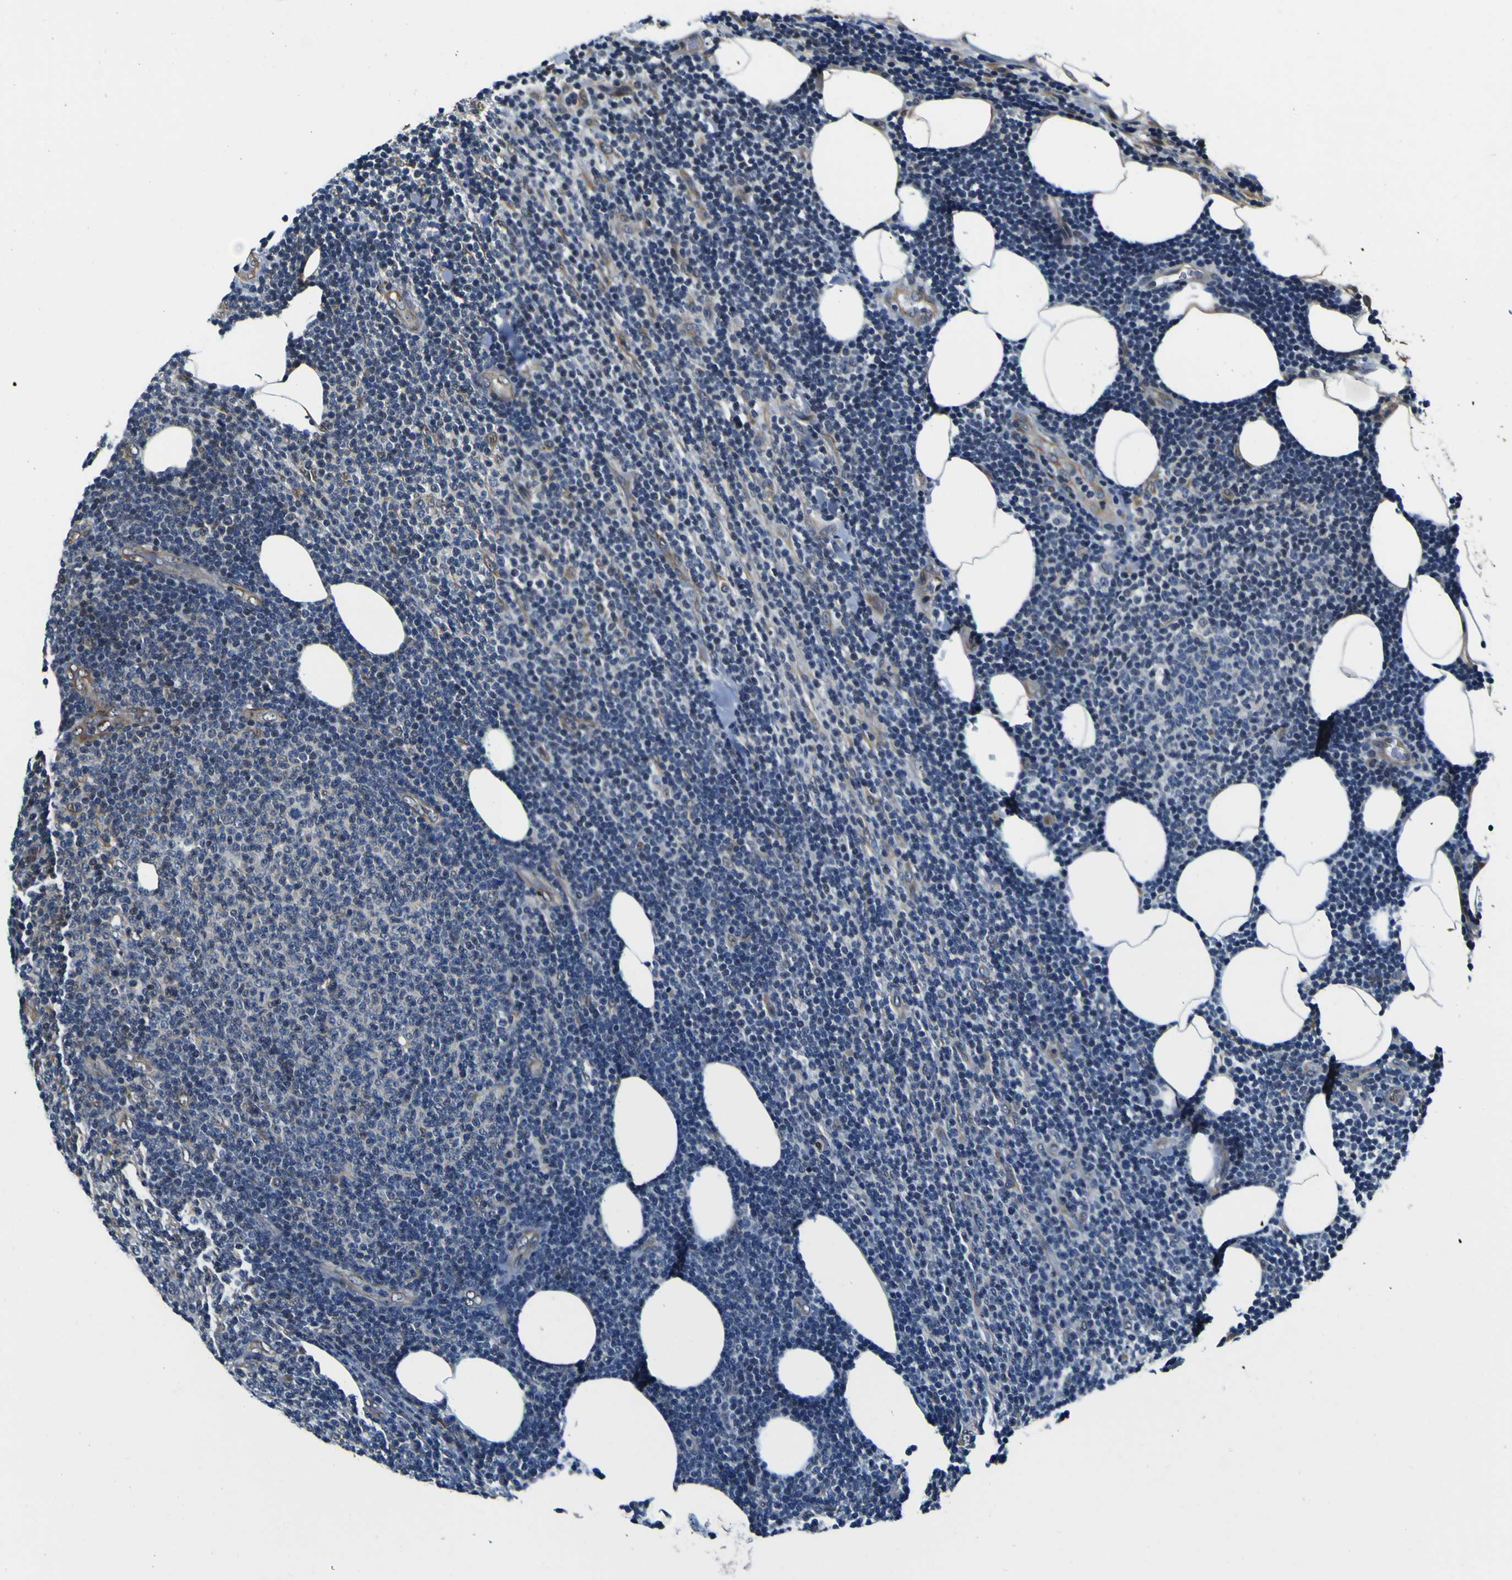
{"staining": {"intensity": "negative", "quantity": "none", "location": "none"}, "tissue": "lymphoma", "cell_type": "Tumor cells", "image_type": "cancer", "snomed": [{"axis": "morphology", "description": "Malignant lymphoma, non-Hodgkin's type, Low grade"}, {"axis": "topography", "description": "Lymph node"}], "caption": "High power microscopy micrograph of an IHC image of malignant lymphoma, non-Hodgkin's type (low-grade), revealing no significant staining in tumor cells. Nuclei are stained in blue.", "gene": "POSTN", "patient": {"sex": "male", "age": 66}}